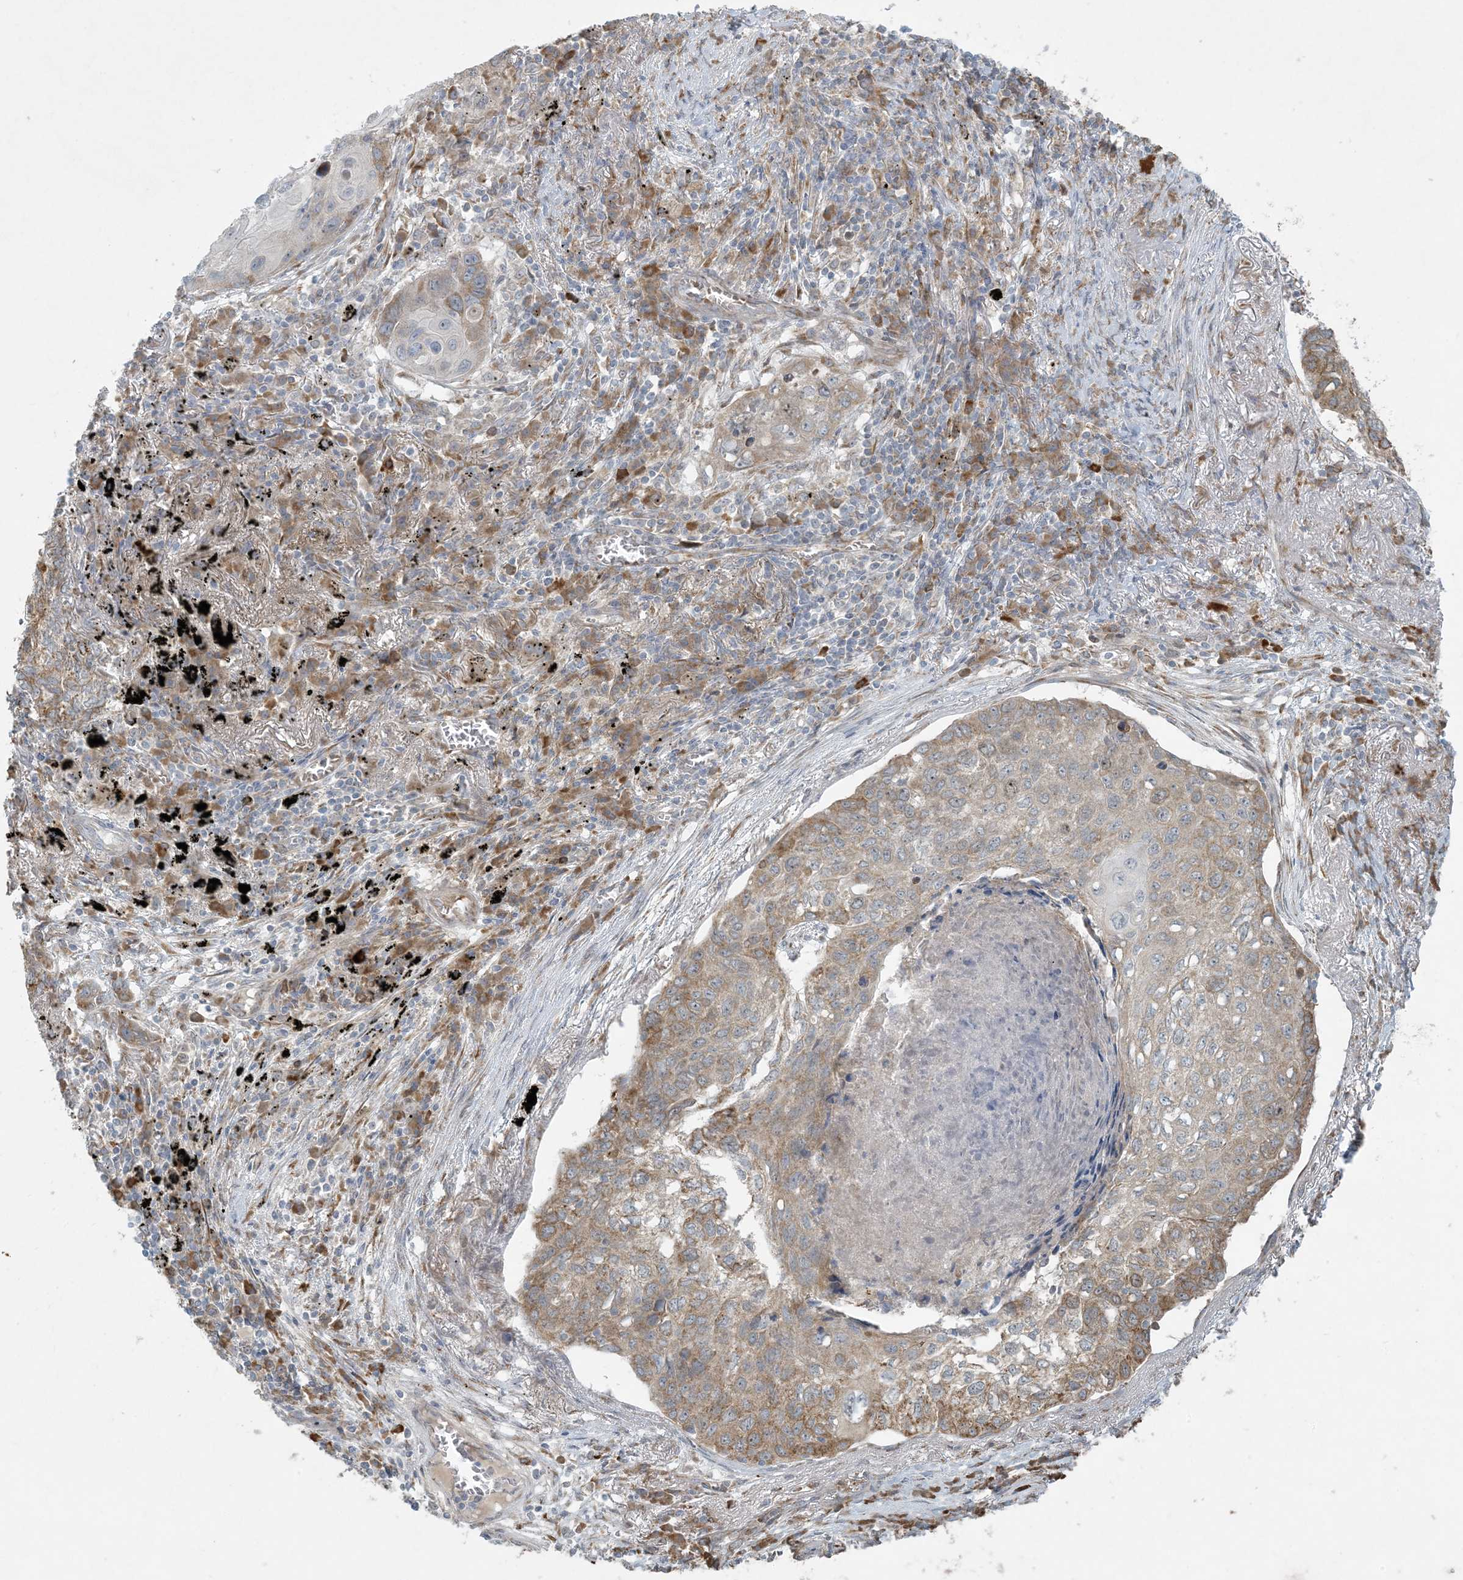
{"staining": {"intensity": "moderate", "quantity": ">75%", "location": "cytoplasmic/membranous"}, "tissue": "lung cancer", "cell_type": "Tumor cells", "image_type": "cancer", "snomed": [{"axis": "morphology", "description": "Squamous cell carcinoma, NOS"}, {"axis": "topography", "description": "Lung"}], "caption": "Lung cancer (squamous cell carcinoma) stained for a protein (brown) reveals moderate cytoplasmic/membranous positive expression in about >75% of tumor cells.", "gene": "HACL1", "patient": {"sex": "female", "age": 63}}